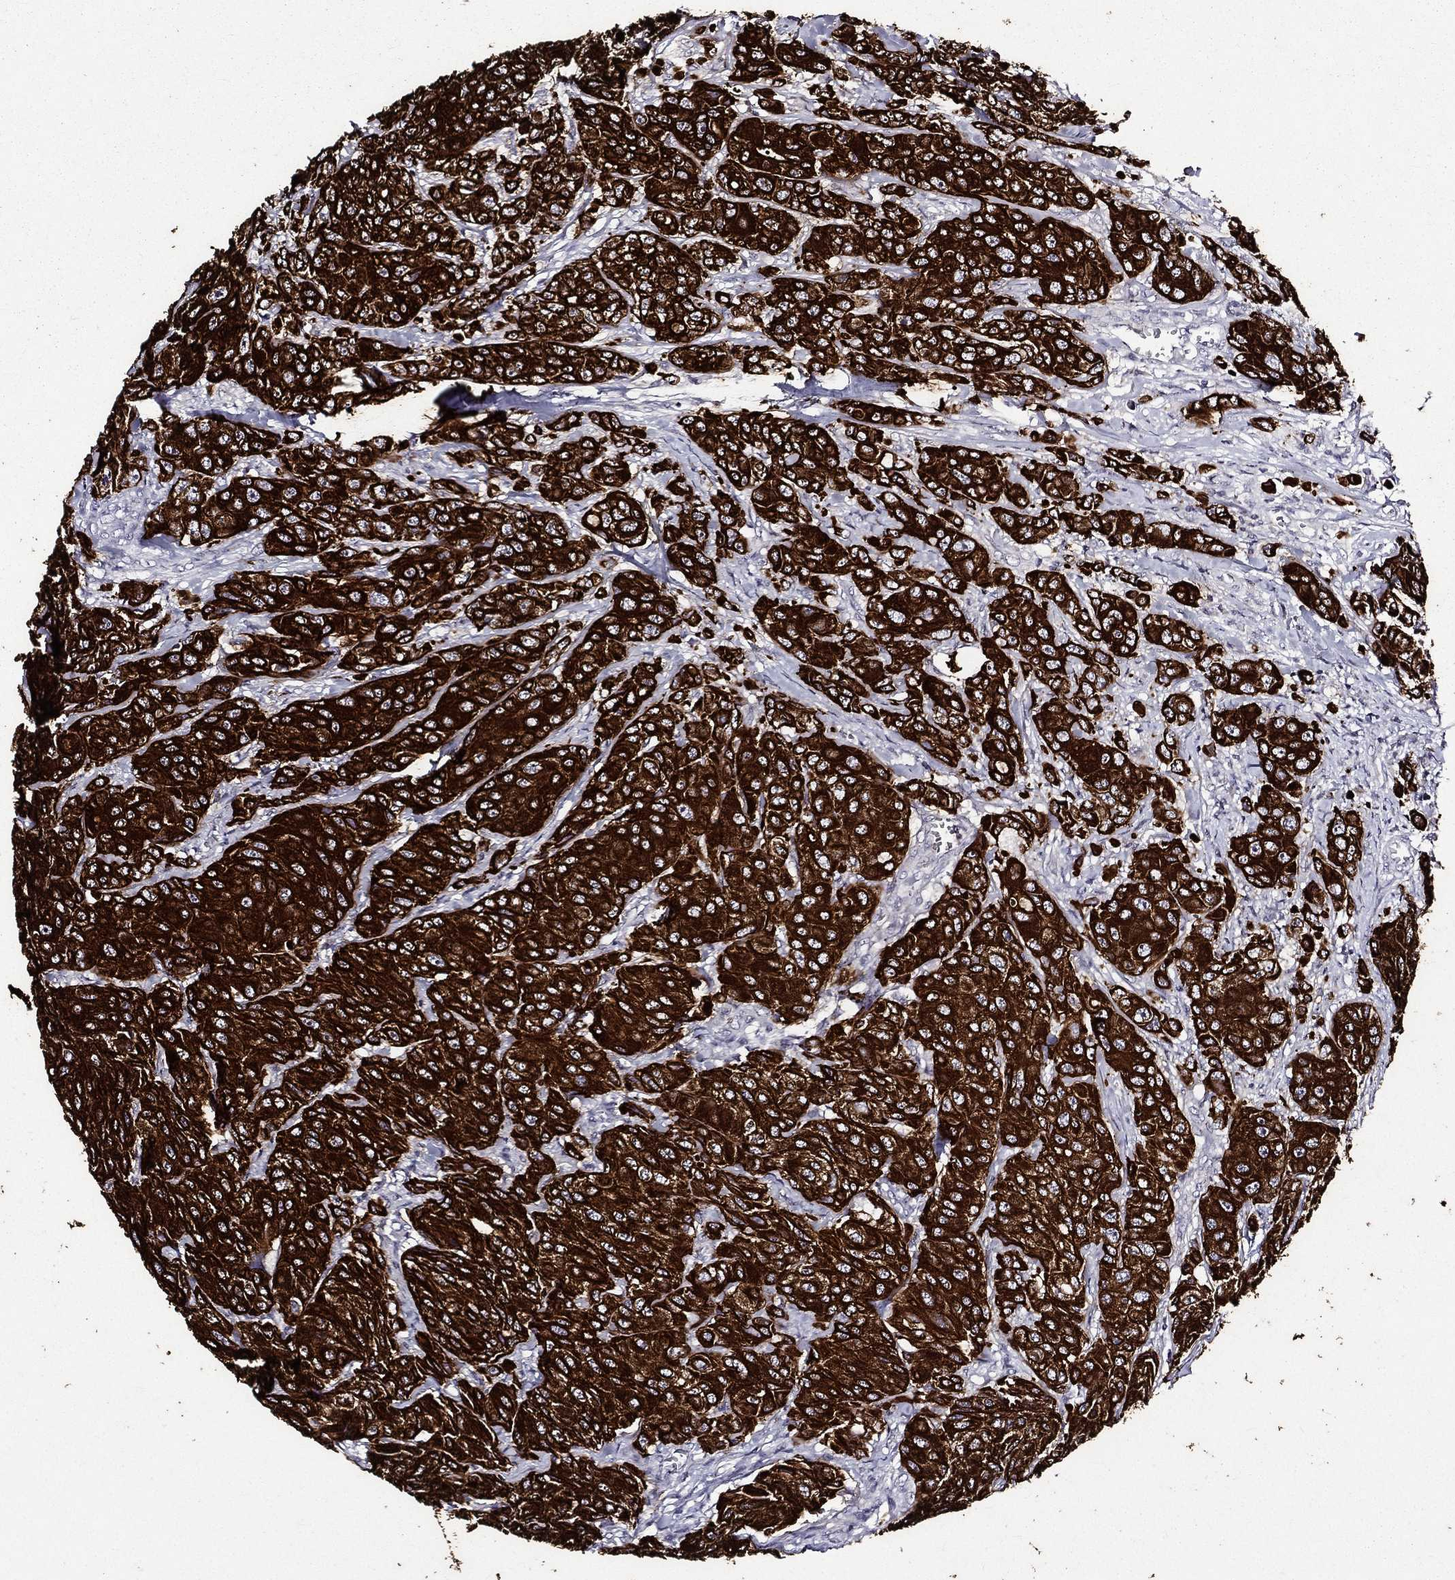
{"staining": {"intensity": "strong", "quantity": ">75%", "location": "cytoplasmic/membranous"}, "tissue": "breast cancer", "cell_type": "Tumor cells", "image_type": "cancer", "snomed": [{"axis": "morphology", "description": "Duct carcinoma"}, {"axis": "topography", "description": "Breast"}], "caption": "Immunohistochemistry (DAB) staining of human breast infiltrating ductal carcinoma demonstrates strong cytoplasmic/membranous protein staining in about >75% of tumor cells.", "gene": "KRT7", "patient": {"sex": "female", "age": 43}}